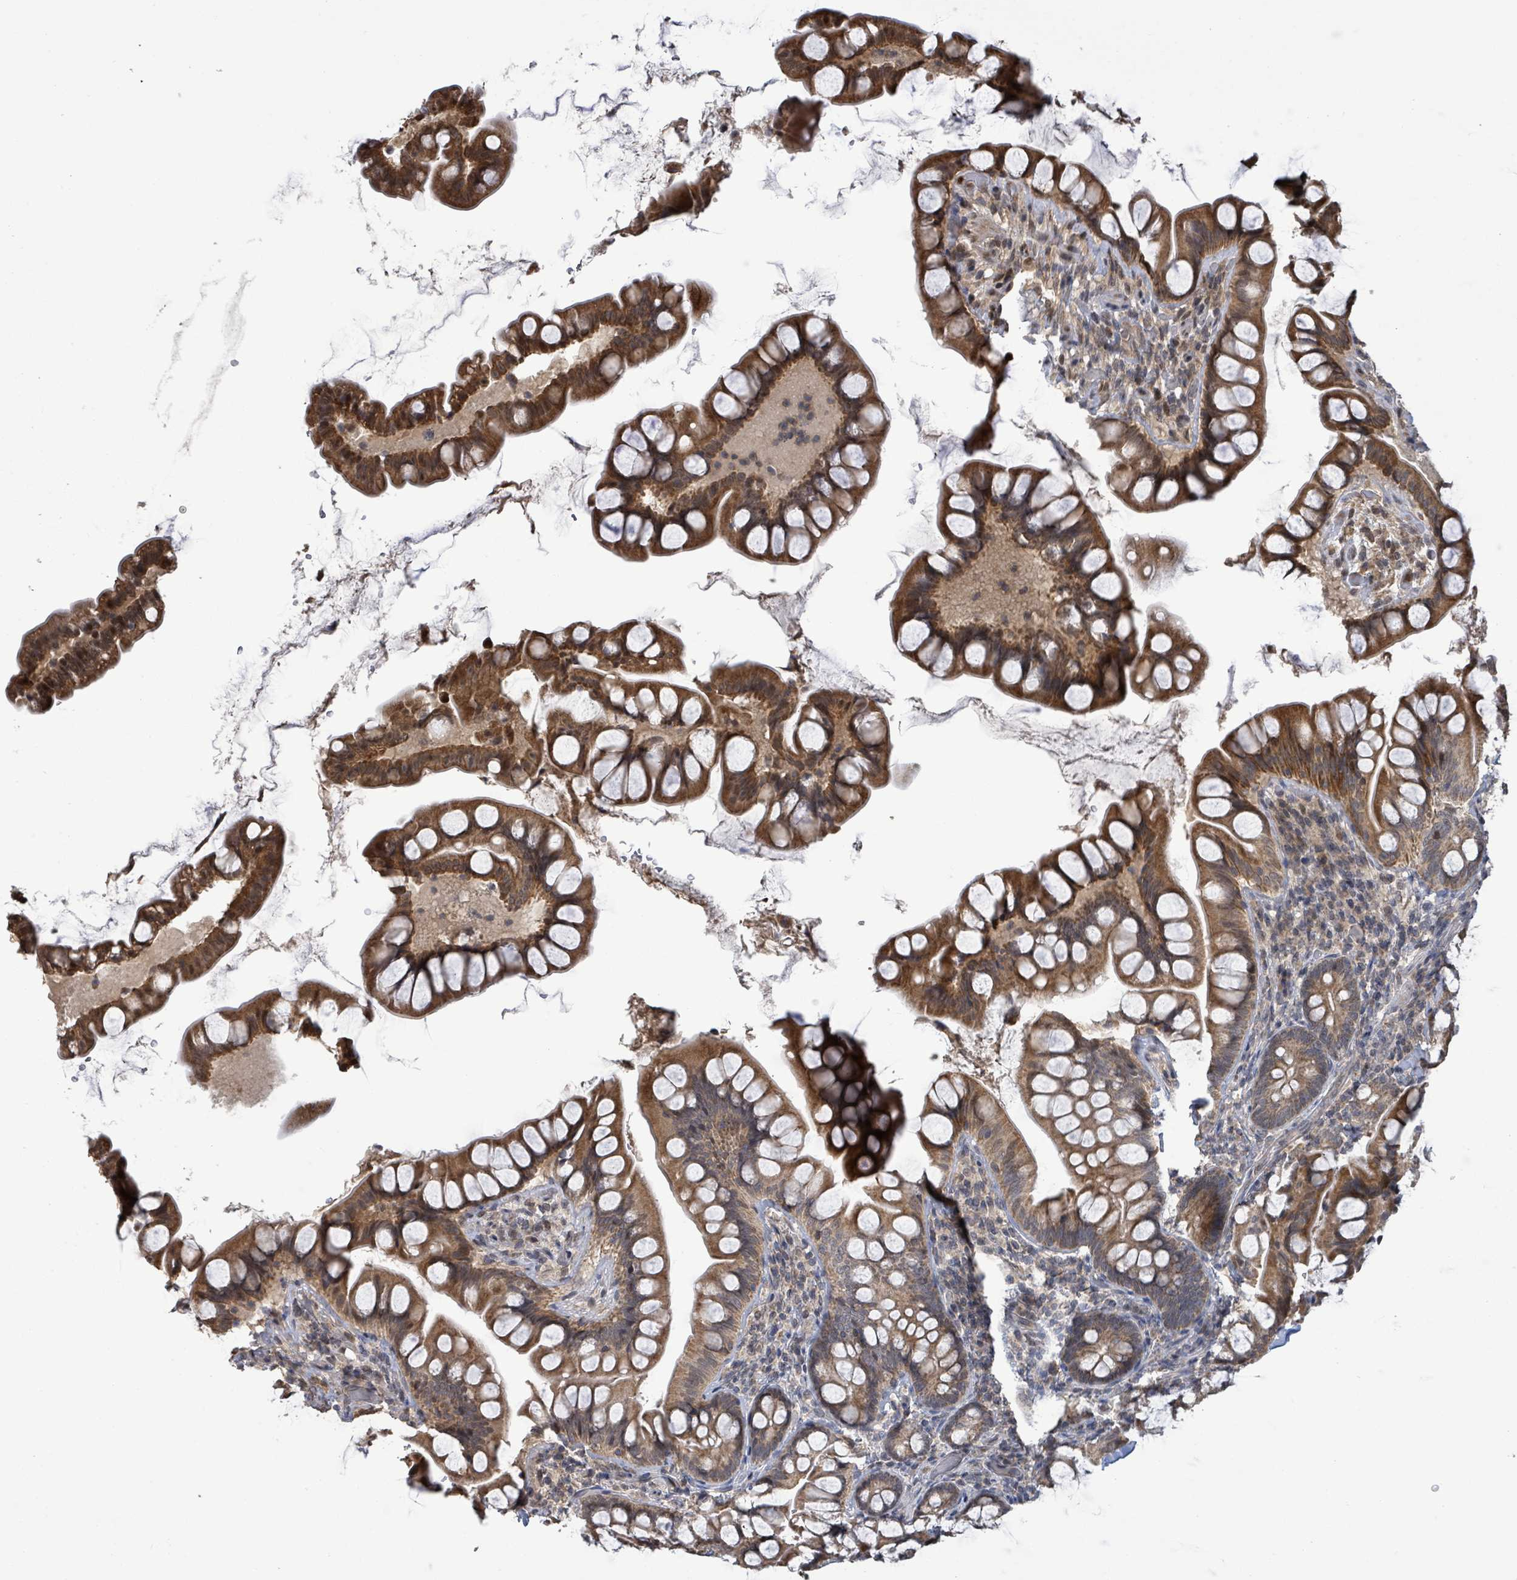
{"staining": {"intensity": "strong", "quantity": ">75%", "location": "cytoplasmic/membranous"}, "tissue": "small intestine", "cell_type": "Glandular cells", "image_type": "normal", "snomed": [{"axis": "morphology", "description": "Normal tissue, NOS"}, {"axis": "topography", "description": "Small intestine"}], "caption": "Immunohistochemistry of benign small intestine demonstrates high levels of strong cytoplasmic/membranous expression in about >75% of glandular cells. The staining was performed using DAB (3,3'-diaminobenzidine) to visualize the protein expression in brown, while the nuclei were stained in blue with hematoxylin (Magnification: 20x).", "gene": "COQ6", "patient": {"sex": "male", "age": 70}}